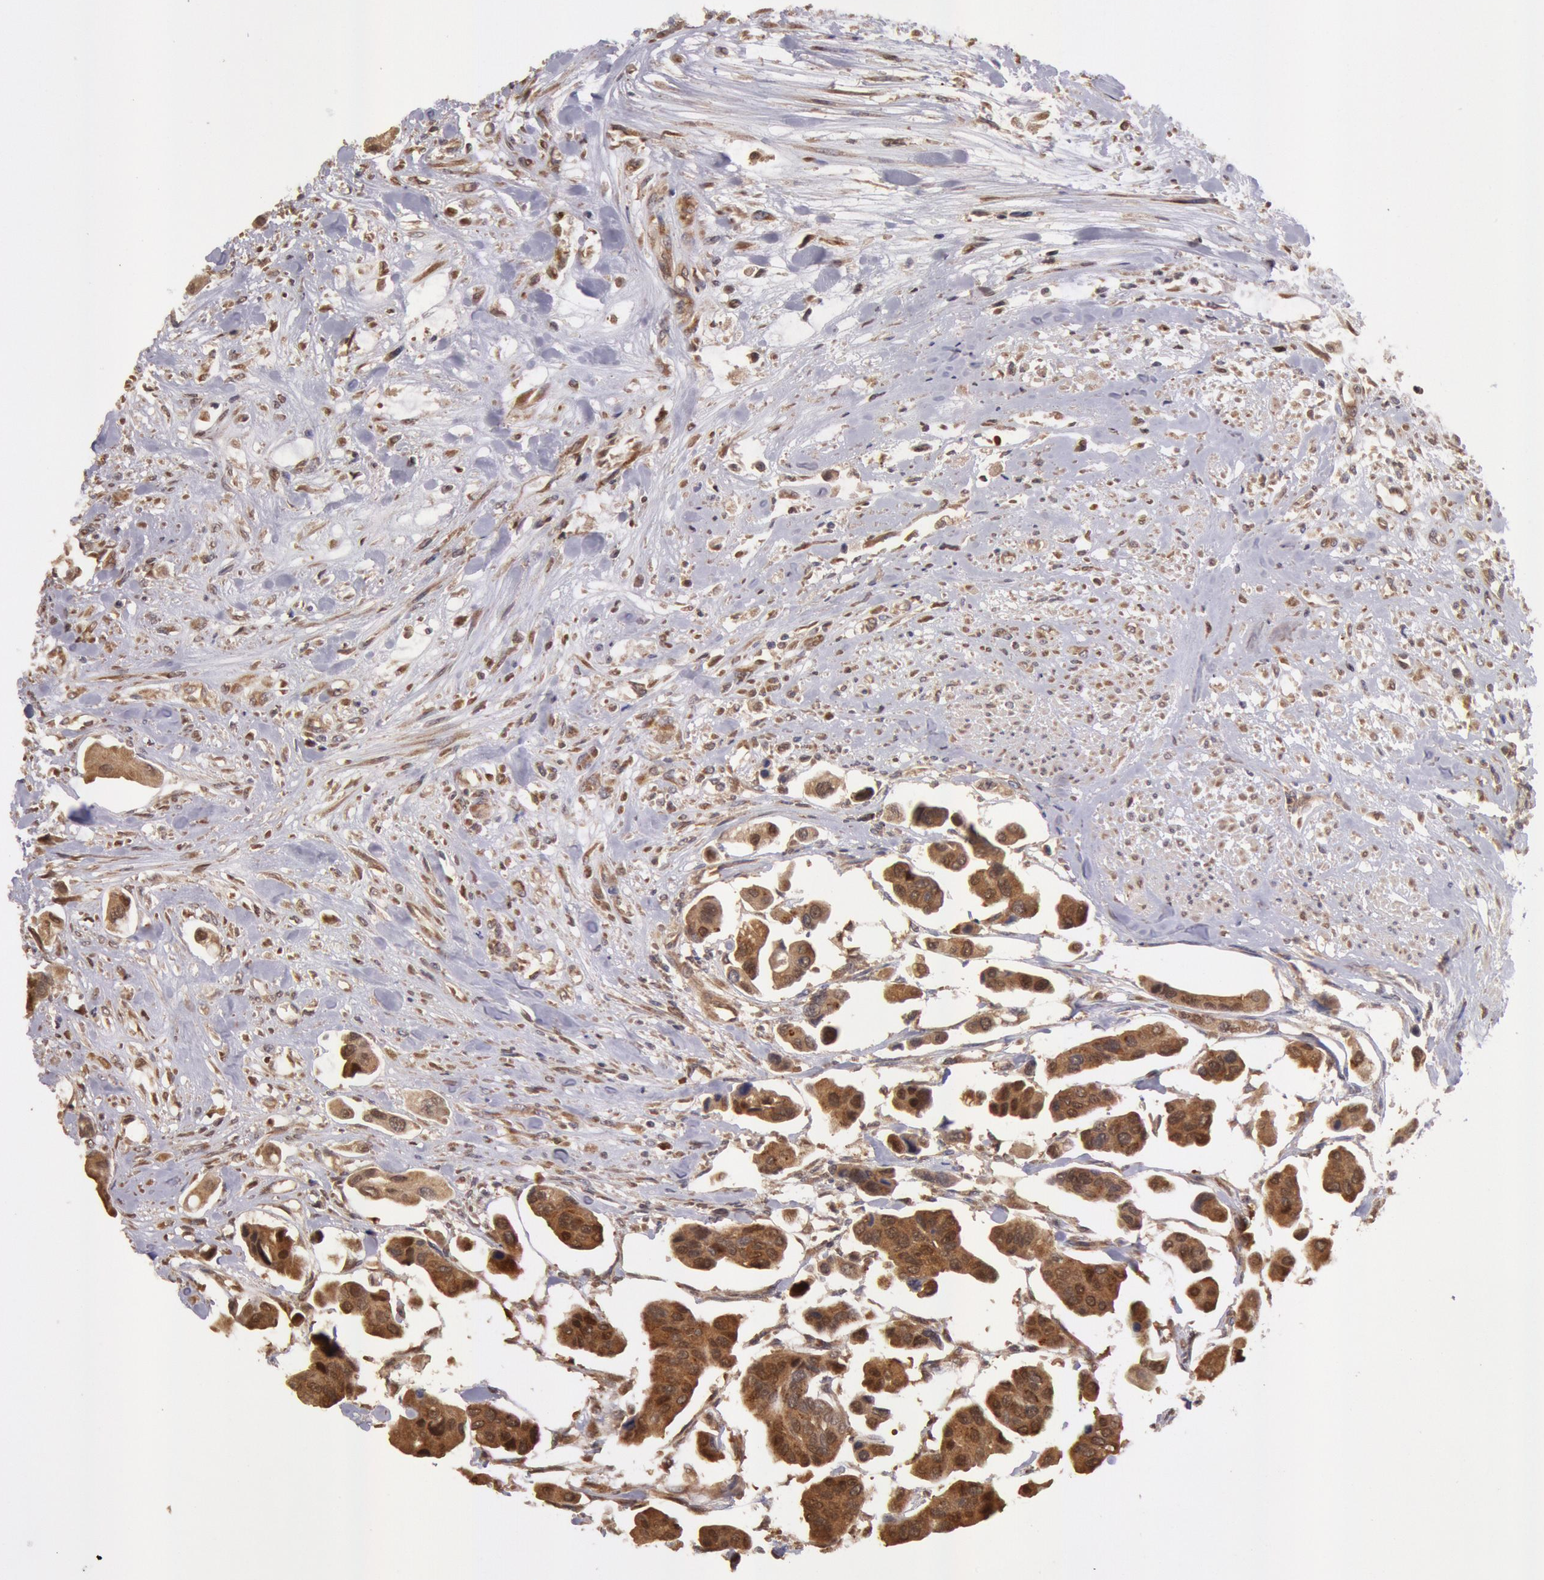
{"staining": {"intensity": "moderate", "quantity": ">75%", "location": "cytoplasmic/membranous,nuclear"}, "tissue": "urothelial cancer", "cell_type": "Tumor cells", "image_type": "cancer", "snomed": [{"axis": "morphology", "description": "Adenocarcinoma, NOS"}, {"axis": "topography", "description": "Urinary bladder"}], "caption": "A high-resolution image shows IHC staining of urothelial cancer, which reveals moderate cytoplasmic/membranous and nuclear expression in about >75% of tumor cells.", "gene": "COMT", "patient": {"sex": "male", "age": 61}}